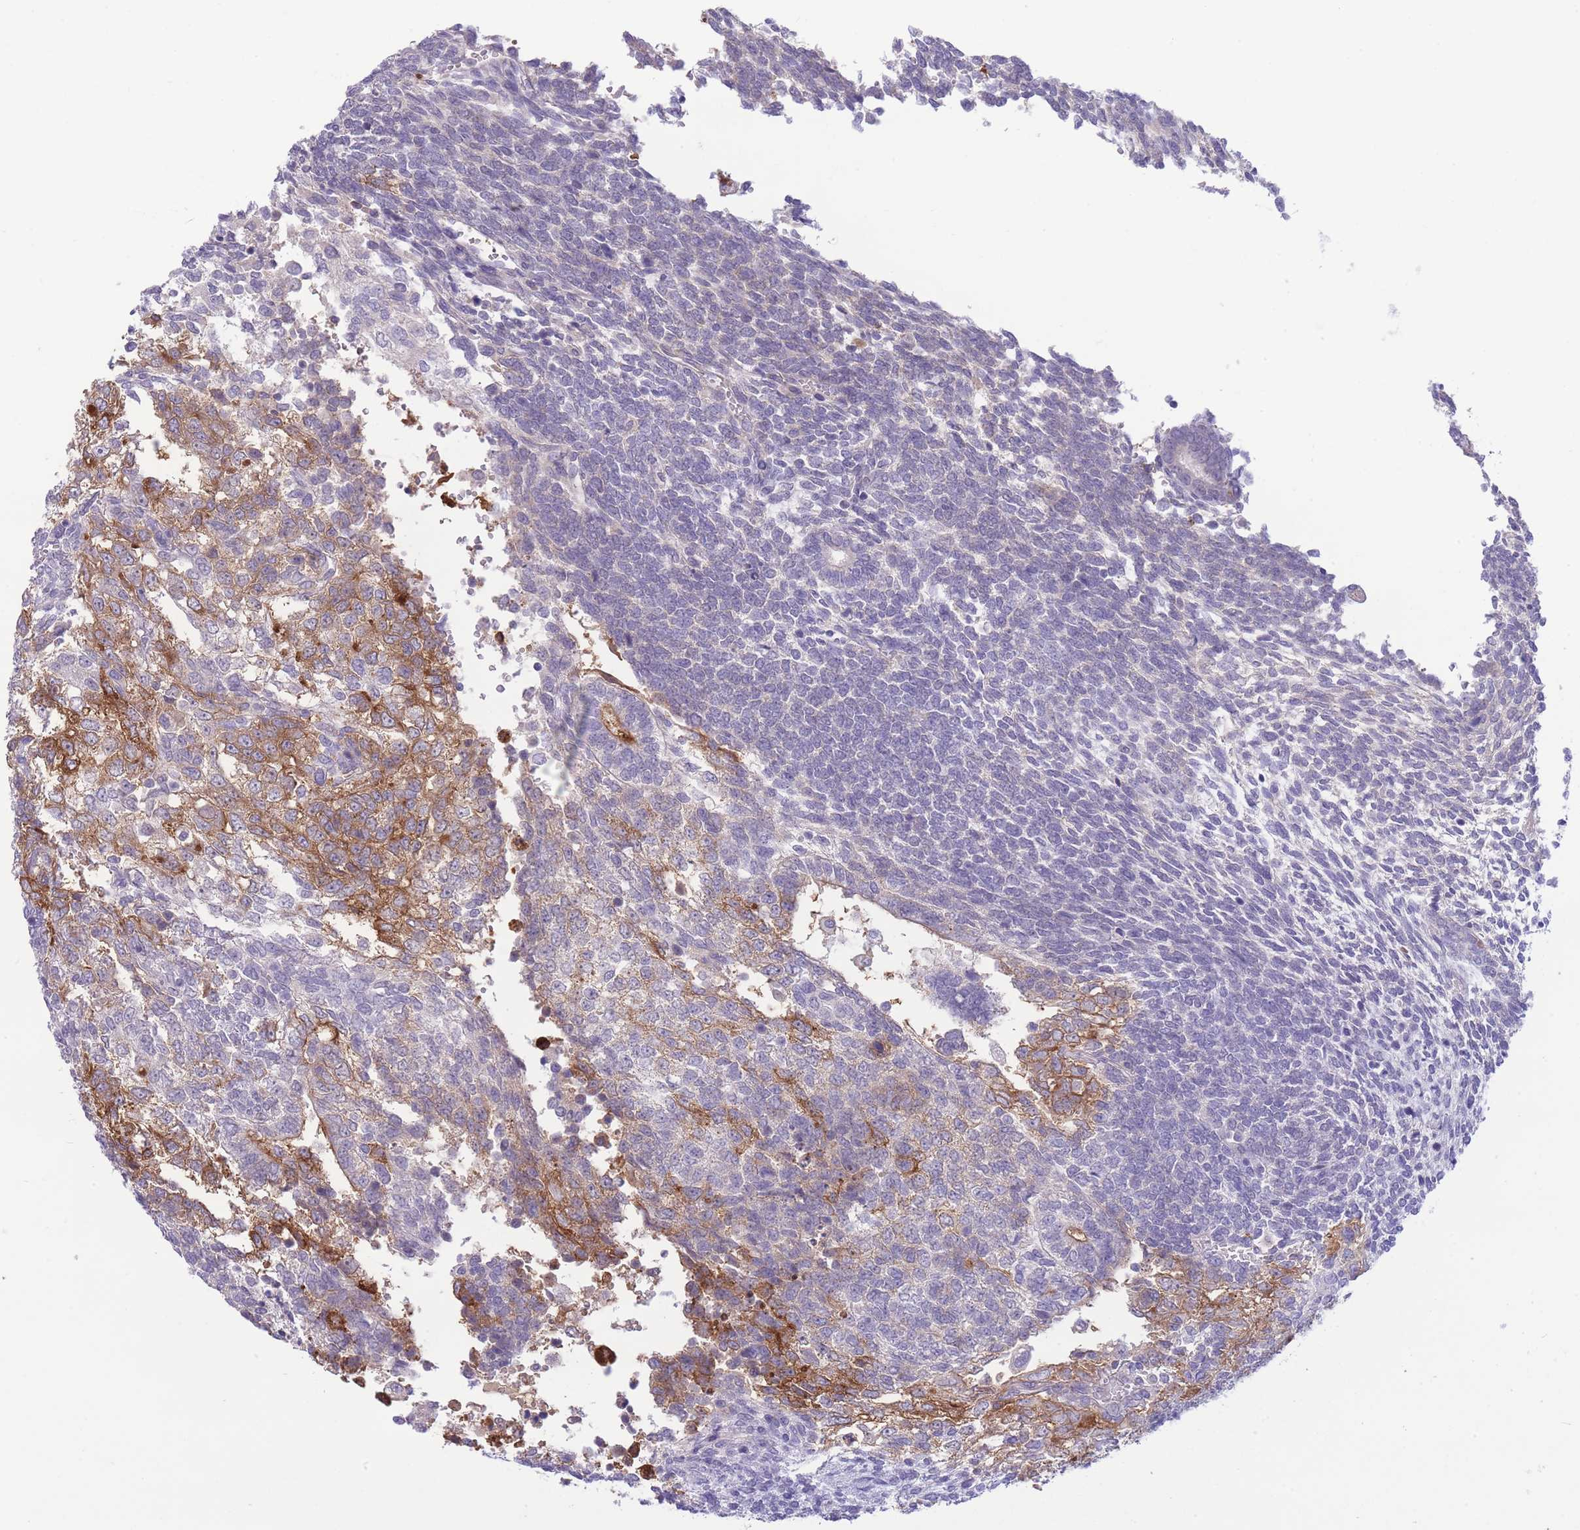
{"staining": {"intensity": "moderate", "quantity": "<25%", "location": "cytoplasmic/membranous"}, "tissue": "testis cancer", "cell_type": "Tumor cells", "image_type": "cancer", "snomed": [{"axis": "morphology", "description": "Carcinoma, Embryonal, NOS"}, {"axis": "topography", "description": "Testis"}], "caption": "Testis cancer (embryonal carcinoma) stained for a protein (brown) shows moderate cytoplasmic/membranous positive staining in about <25% of tumor cells.", "gene": "ASAP3", "patient": {"sex": "male", "age": 23}}